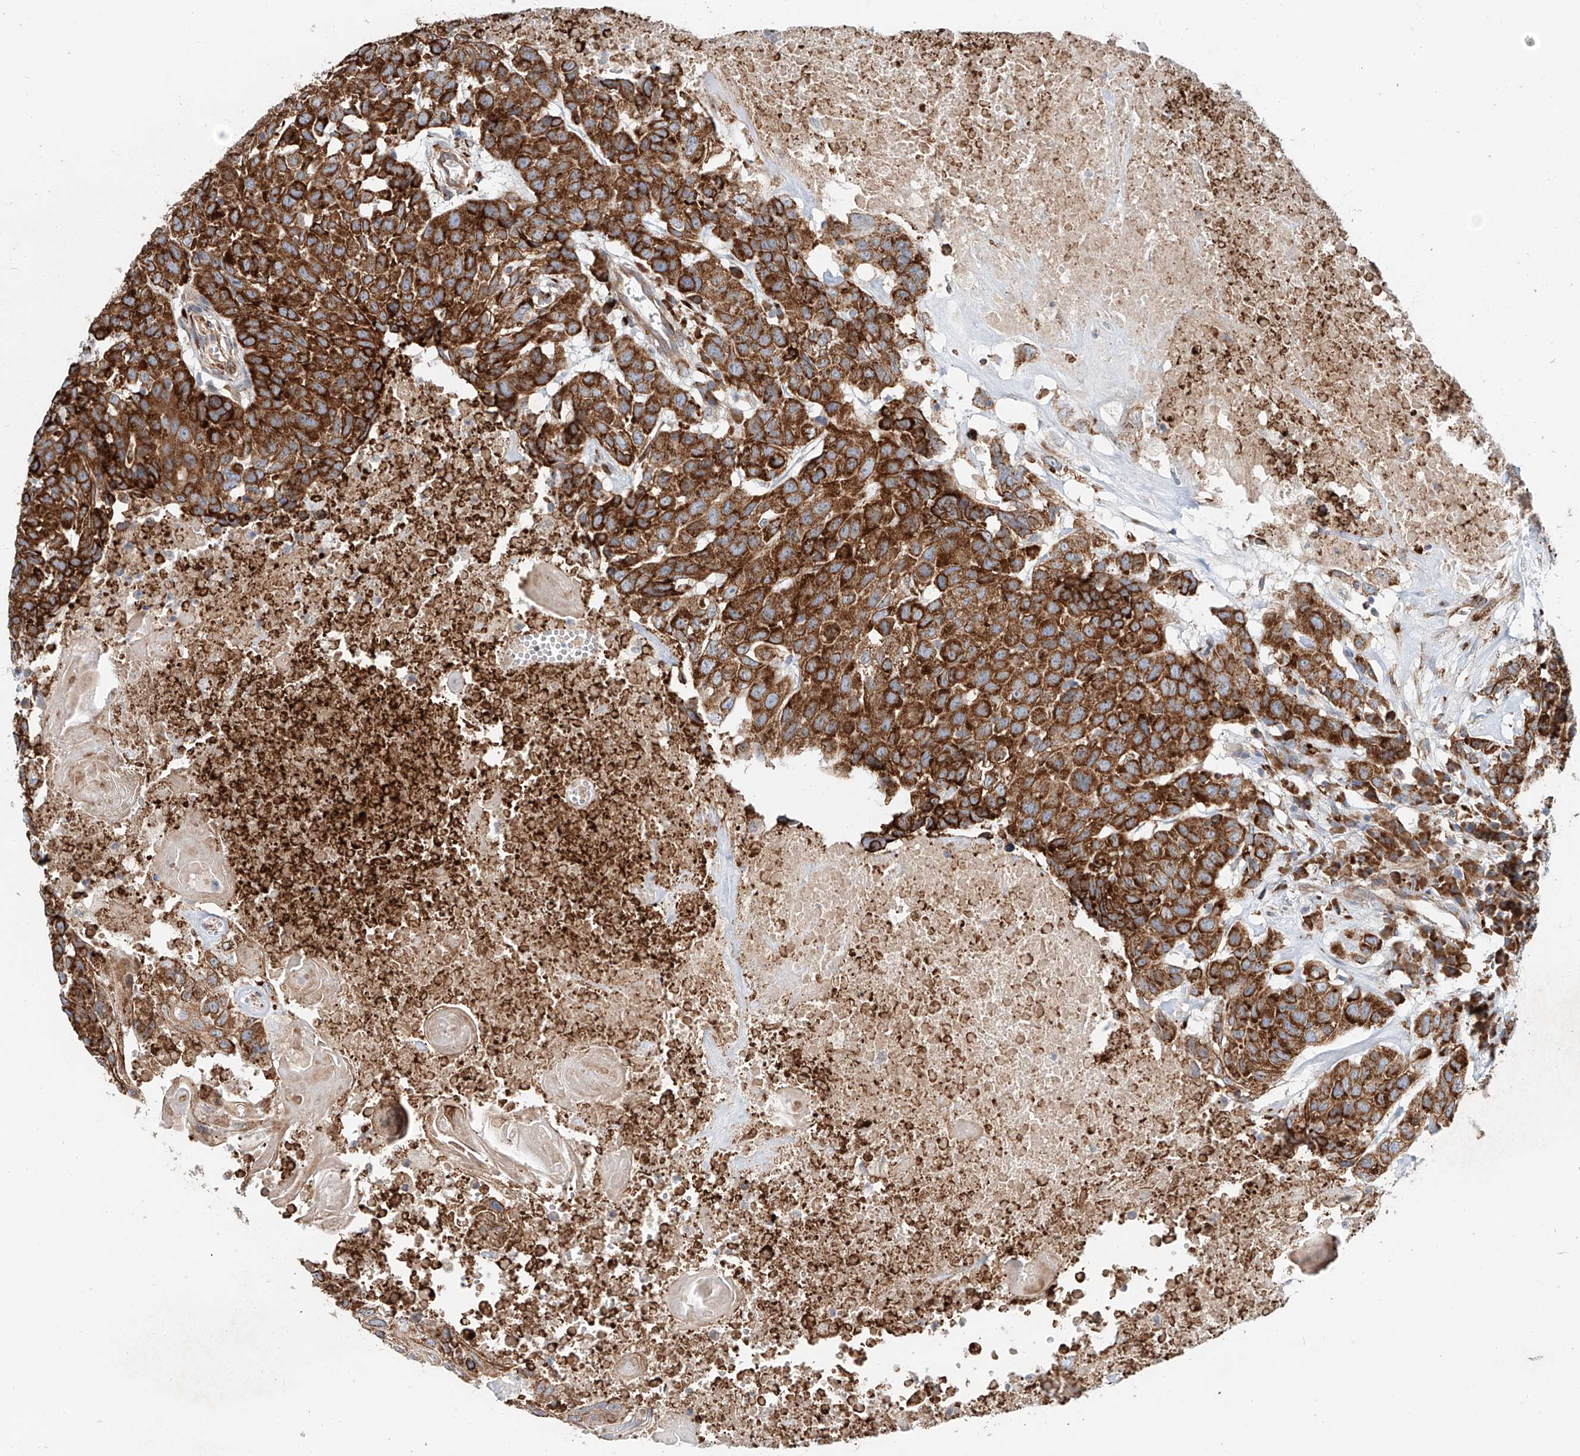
{"staining": {"intensity": "strong", "quantity": ">75%", "location": "cytoplasmic/membranous"}, "tissue": "head and neck cancer", "cell_type": "Tumor cells", "image_type": "cancer", "snomed": [{"axis": "morphology", "description": "Squamous cell carcinoma, NOS"}, {"axis": "topography", "description": "Head-Neck"}], "caption": "Head and neck cancer (squamous cell carcinoma) stained with a brown dye exhibits strong cytoplasmic/membranous positive positivity in about >75% of tumor cells.", "gene": "SNAP29", "patient": {"sex": "male", "age": 66}}